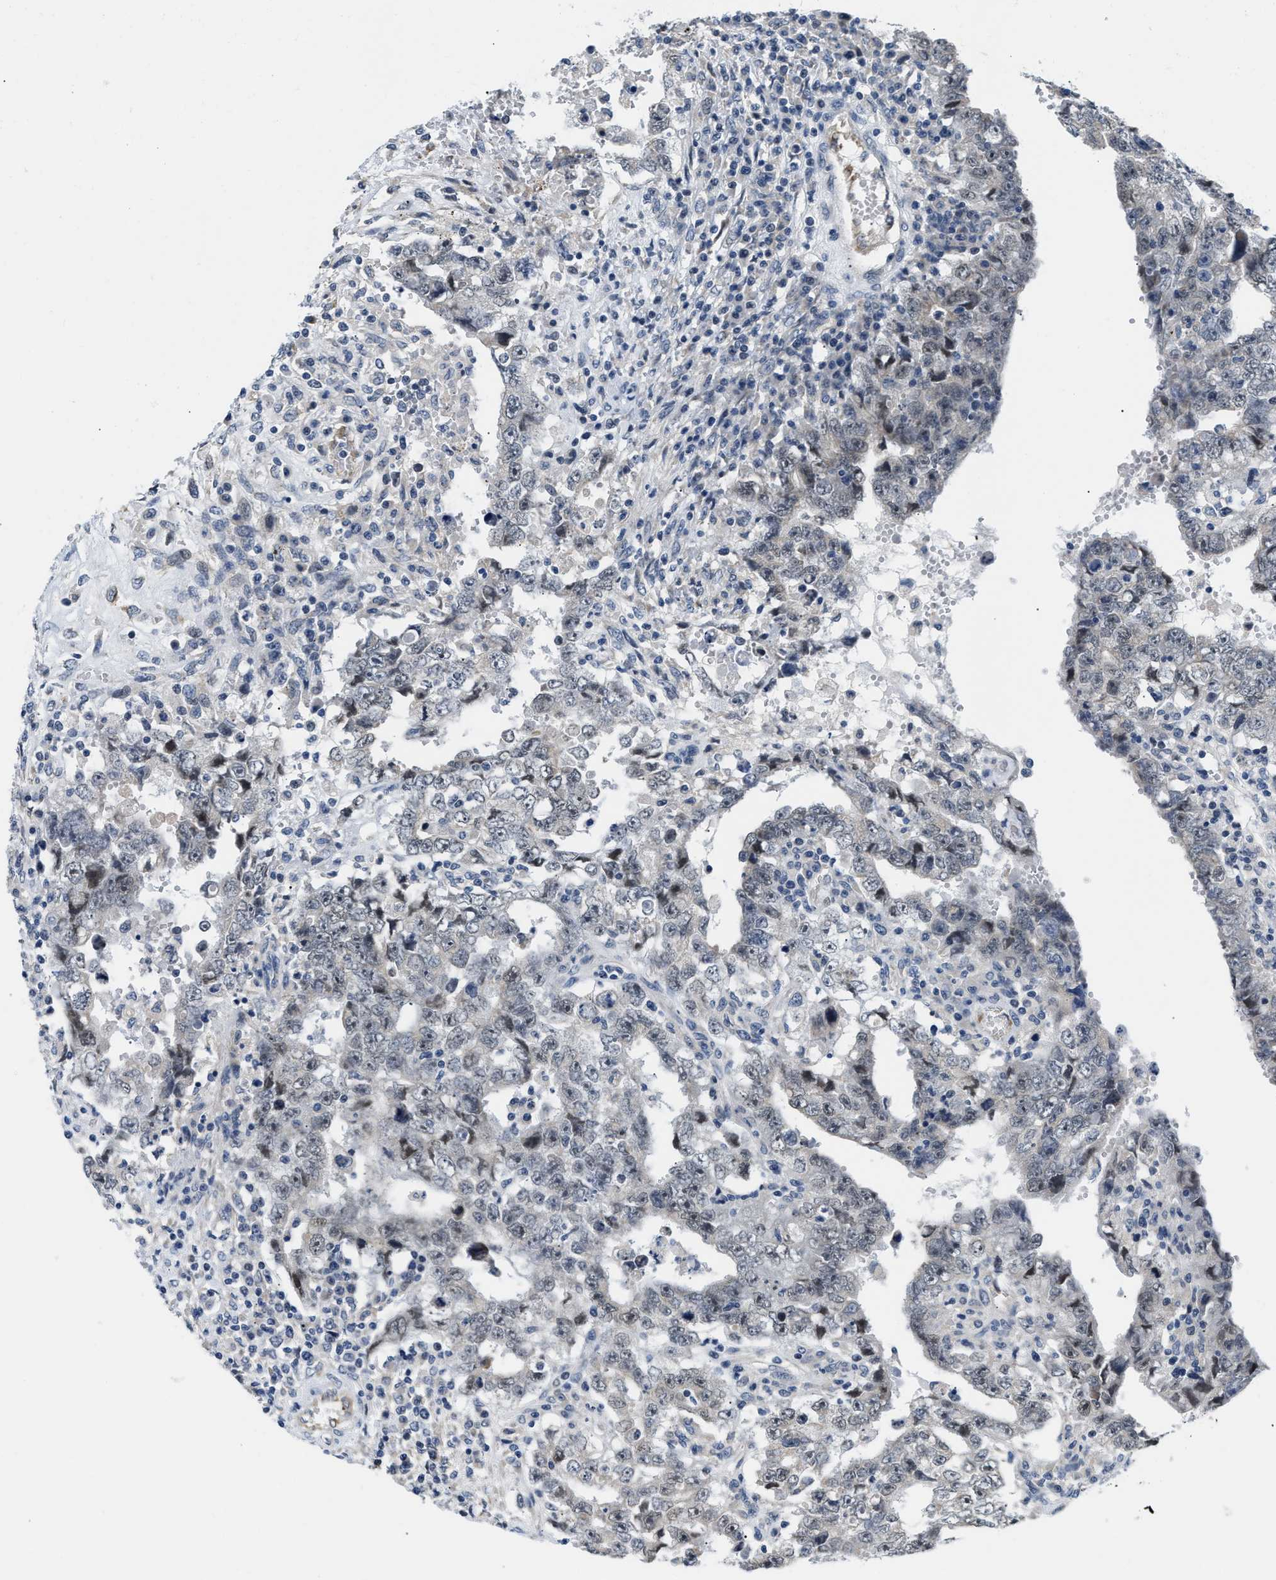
{"staining": {"intensity": "negative", "quantity": "none", "location": "none"}, "tissue": "testis cancer", "cell_type": "Tumor cells", "image_type": "cancer", "snomed": [{"axis": "morphology", "description": "Carcinoma, Embryonal, NOS"}, {"axis": "topography", "description": "Testis"}], "caption": "A high-resolution micrograph shows immunohistochemistry staining of testis cancer (embryonal carcinoma), which displays no significant expression in tumor cells. (Stains: DAB immunohistochemistry (IHC) with hematoxylin counter stain, Microscopy: brightfield microscopy at high magnification).", "gene": "CLGN", "patient": {"sex": "male", "age": 26}}